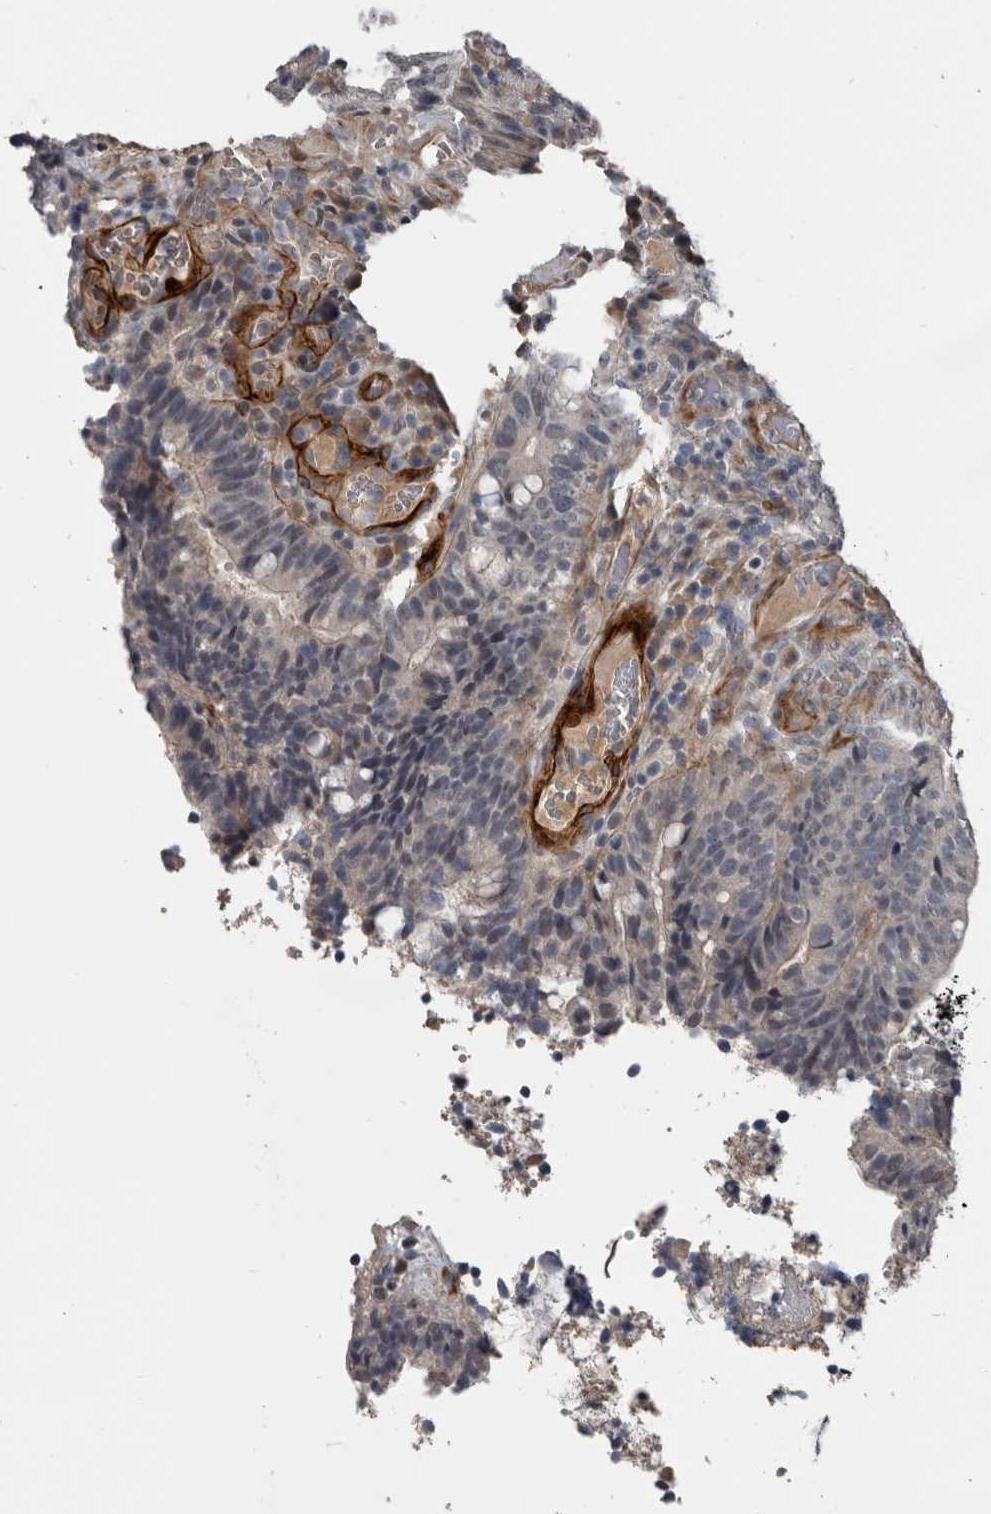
{"staining": {"intensity": "negative", "quantity": "none", "location": "none"}, "tissue": "colorectal cancer", "cell_type": "Tumor cells", "image_type": "cancer", "snomed": [{"axis": "morphology", "description": "Adenocarcinoma, NOS"}, {"axis": "topography", "description": "Colon"}], "caption": "This is a micrograph of immunohistochemistry staining of colorectal cancer, which shows no expression in tumor cells.", "gene": "C1orf216", "patient": {"sex": "female", "age": 66}}